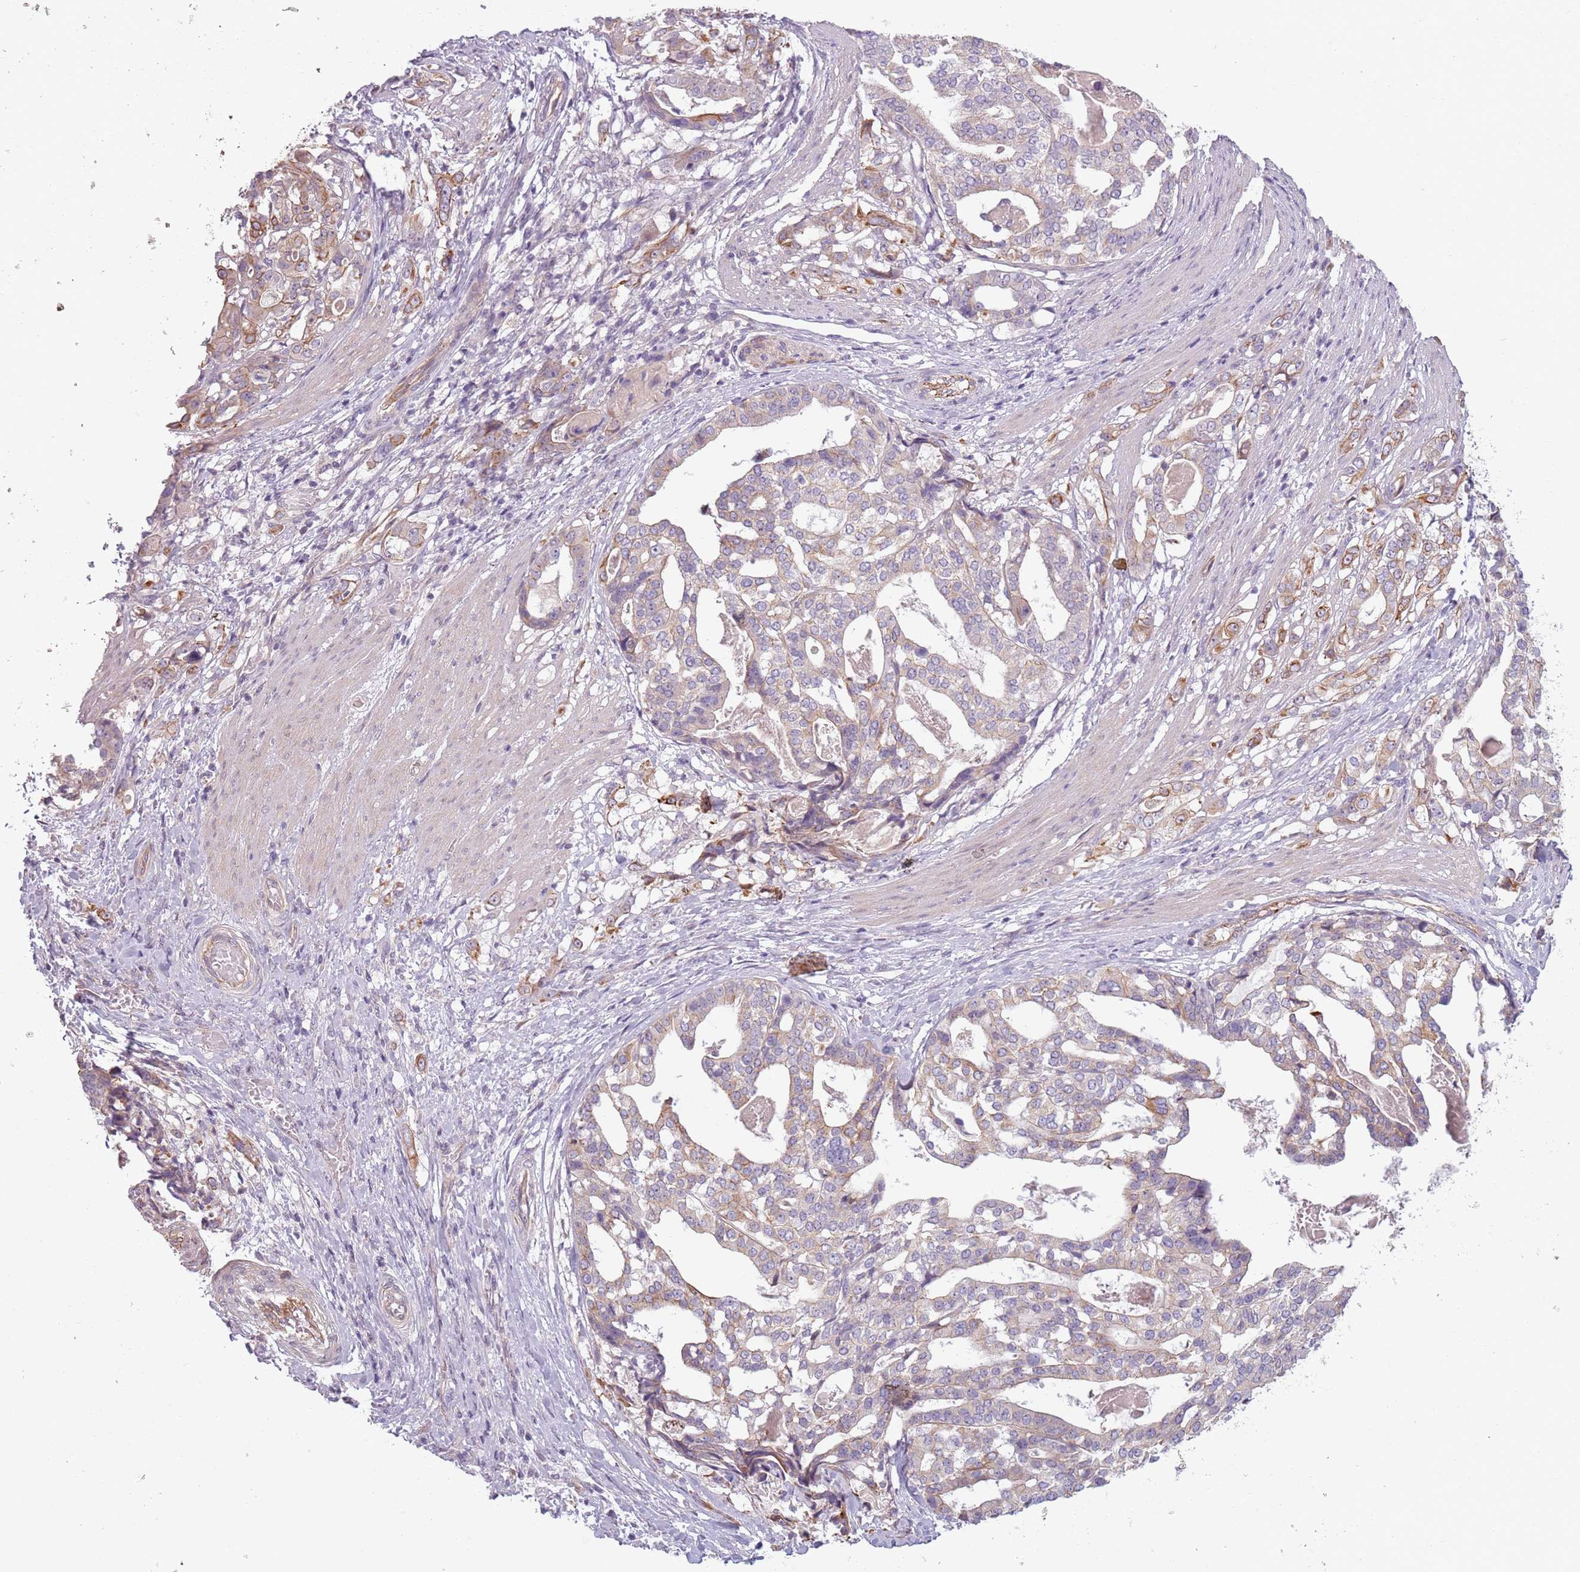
{"staining": {"intensity": "moderate", "quantity": "<25%", "location": "cytoplasmic/membranous"}, "tissue": "stomach cancer", "cell_type": "Tumor cells", "image_type": "cancer", "snomed": [{"axis": "morphology", "description": "Adenocarcinoma, NOS"}, {"axis": "topography", "description": "Stomach"}], "caption": "Tumor cells show low levels of moderate cytoplasmic/membranous expression in about <25% of cells in human stomach cancer. Ihc stains the protein of interest in brown and the nuclei are stained blue.", "gene": "TLCD2", "patient": {"sex": "male", "age": 48}}